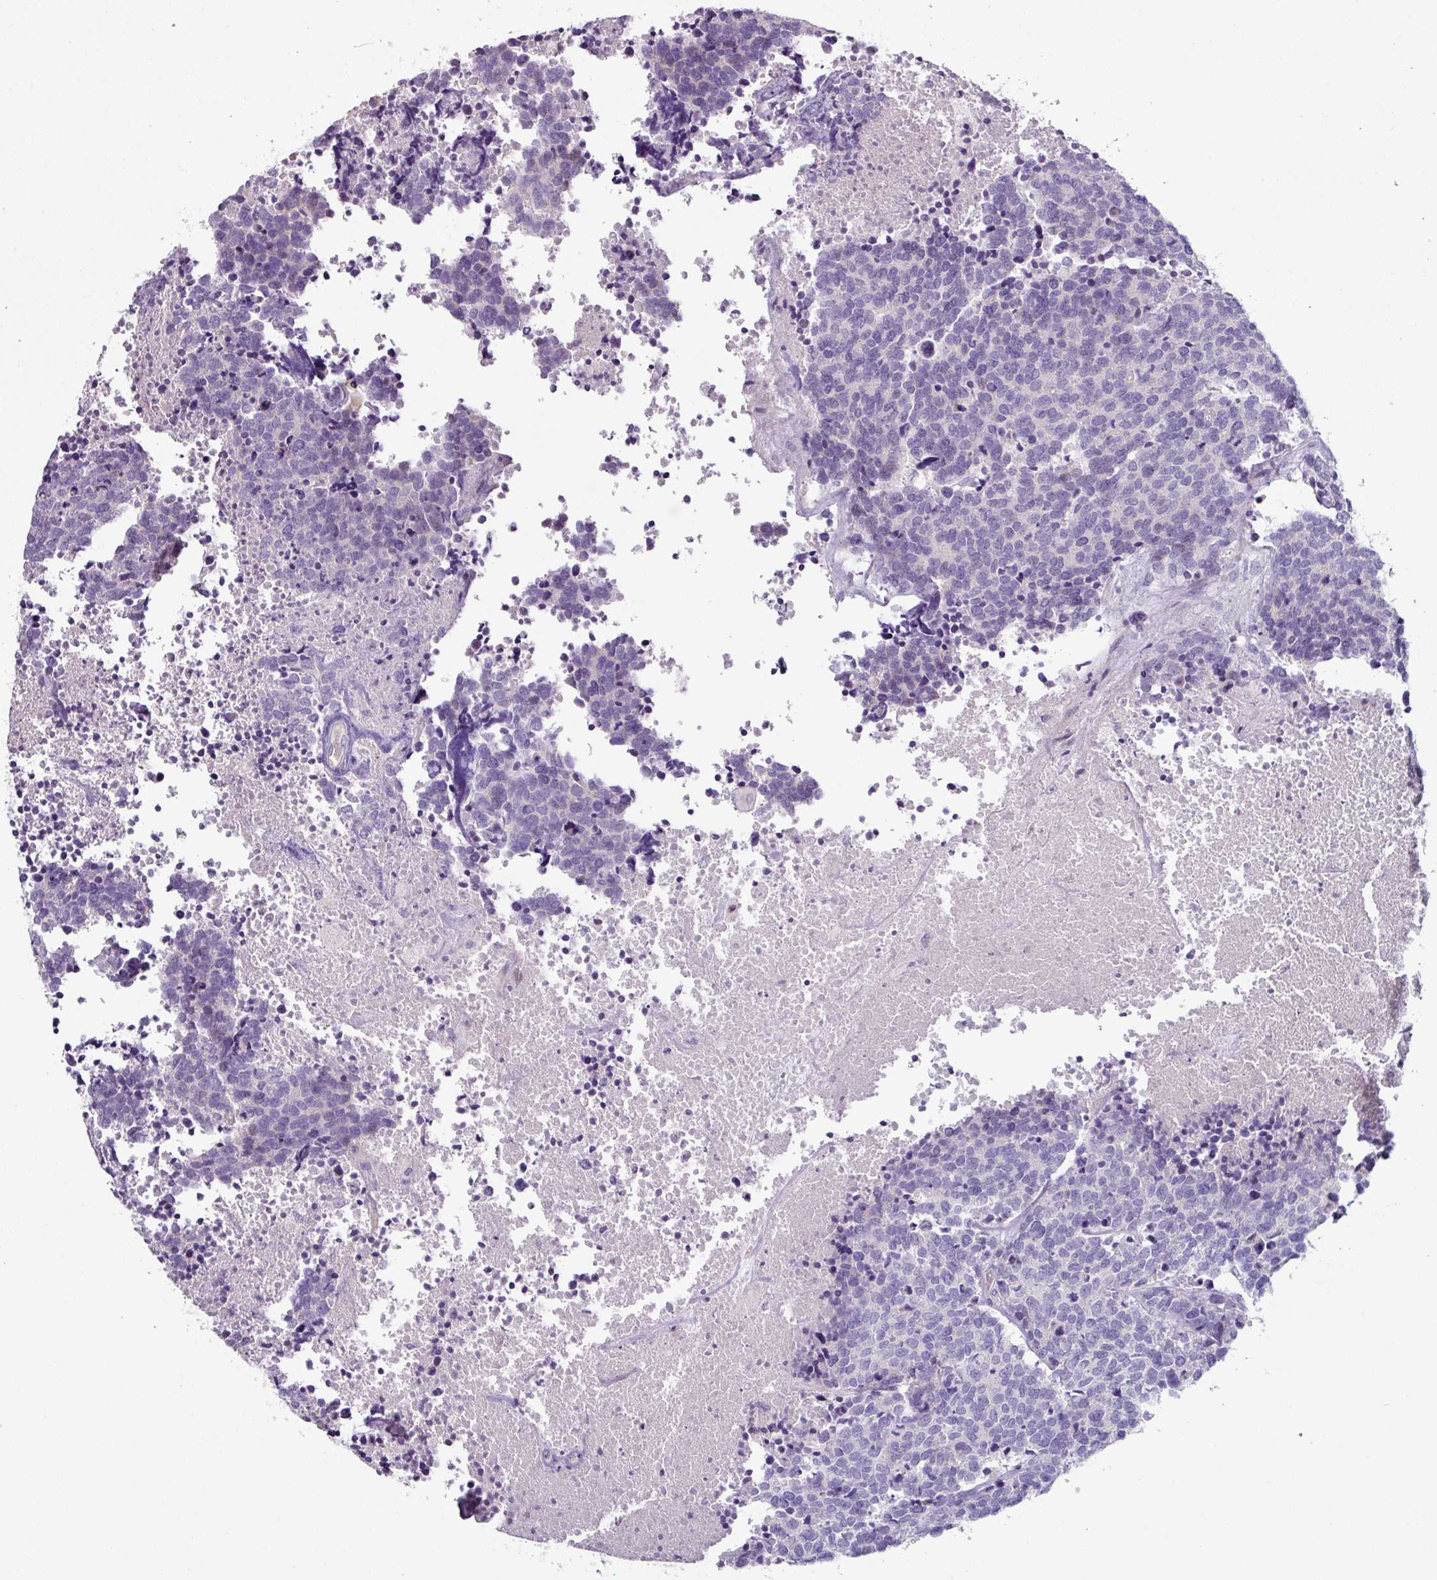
{"staining": {"intensity": "negative", "quantity": "none", "location": "none"}, "tissue": "carcinoid", "cell_type": "Tumor cells", "image_type": "cancer", "snomed": [{"axis": "morphology", "description": "Carcinoid, malignant, NOS"}, {"axis": "topography", "description": "Skin"}], "caption": "A high-resolution image shows IHC staining of carcinoid, which displays no significant expression in tumor cells.", "gene": "RGS16", "patient": {"sex": "female", "age": 79}}